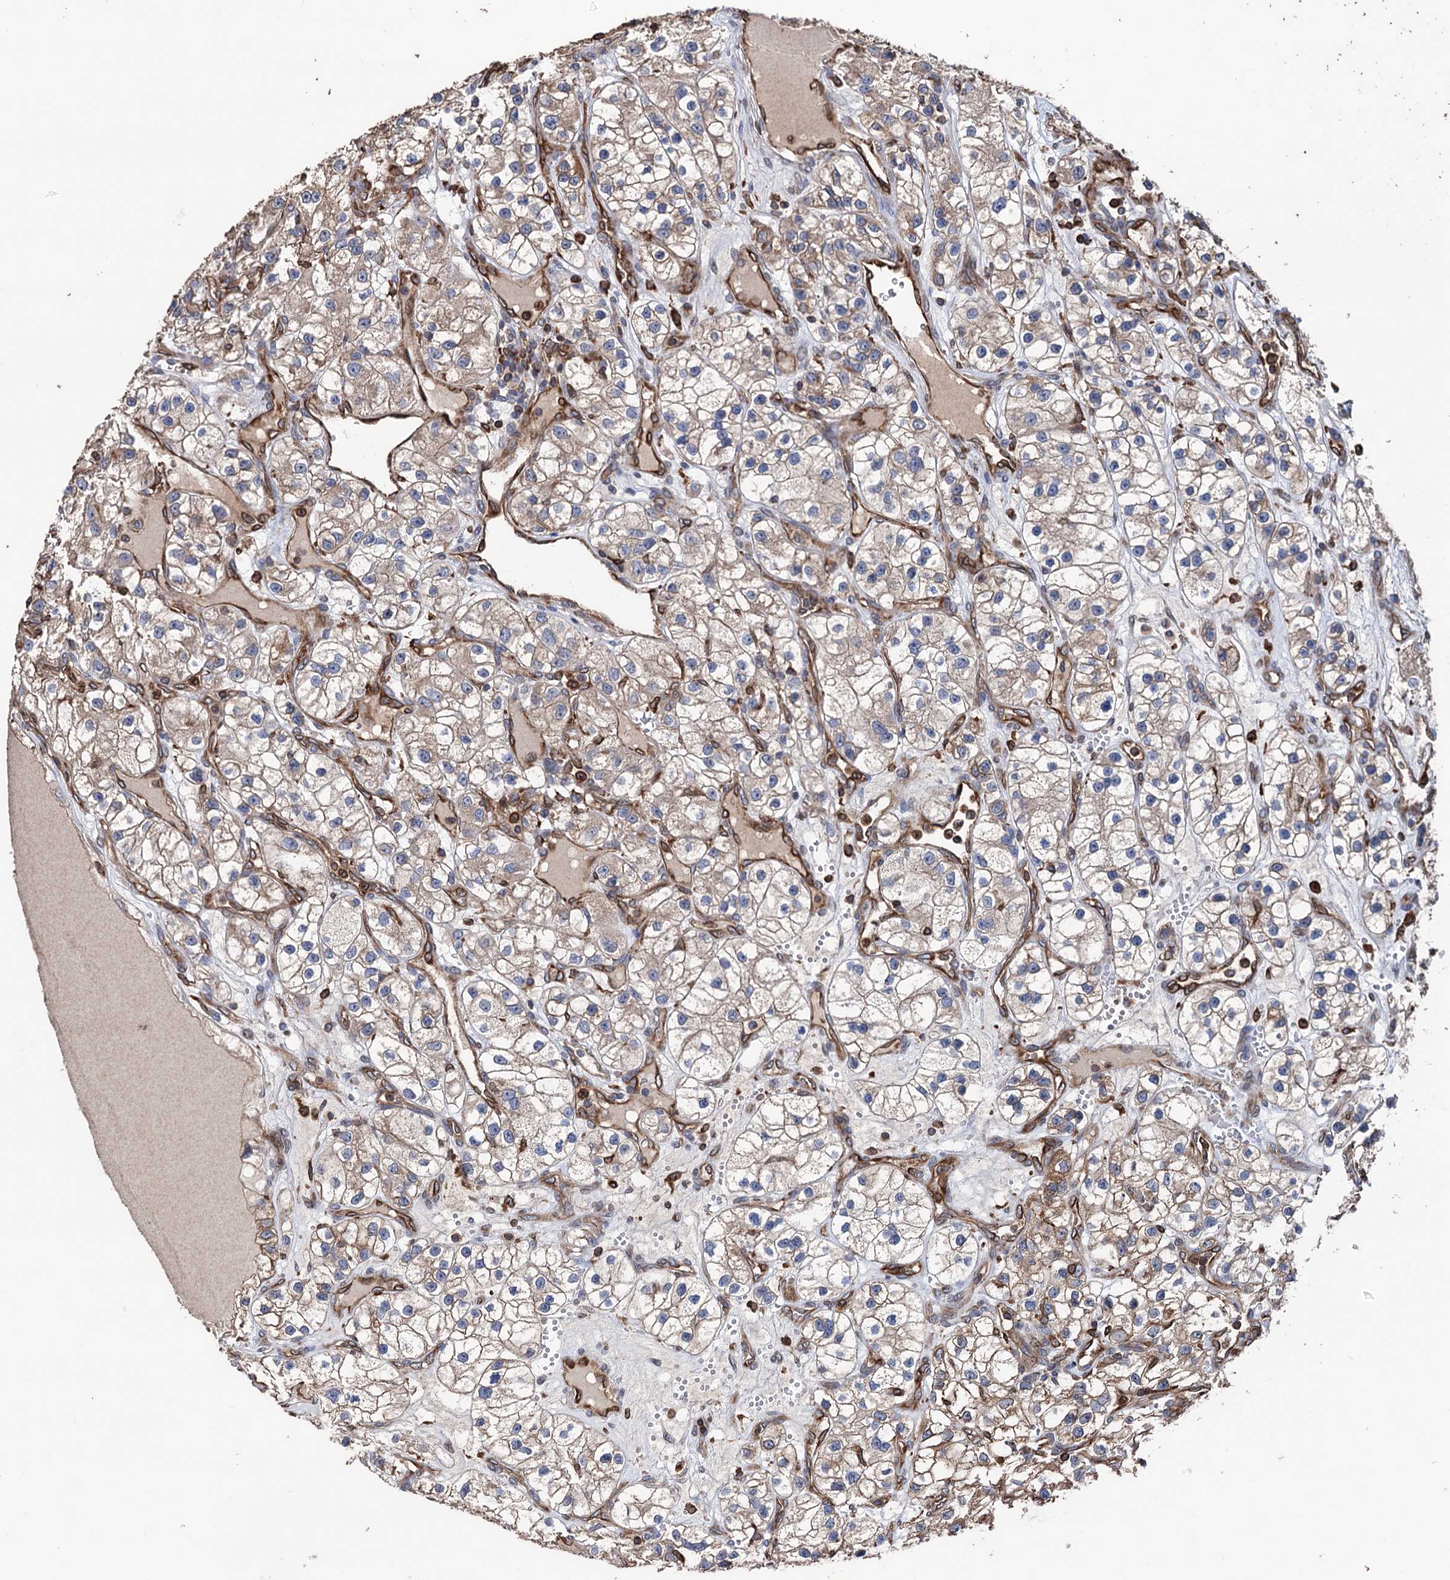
{"staining": {"intensity": "weak", "quantity": "<25%", "location": "cytoplasmic/membranous"}, "tissue": "renal cancer", "cell_type": "Tumor cells", "image_type": "cancer", "snomed": [{"axis": "morphology", "description": "Adenocarcinoma, NOS"}, {"axis": "topography", "description": "Kidney"}], "caption": "The immunohistochemistry image has no significant positivity in tumor cells of renal adenocarcinoma tissue. Nuclei are stained in blue.", "gene": "STING1", "patient": {"sex": "female", "age": 57}}